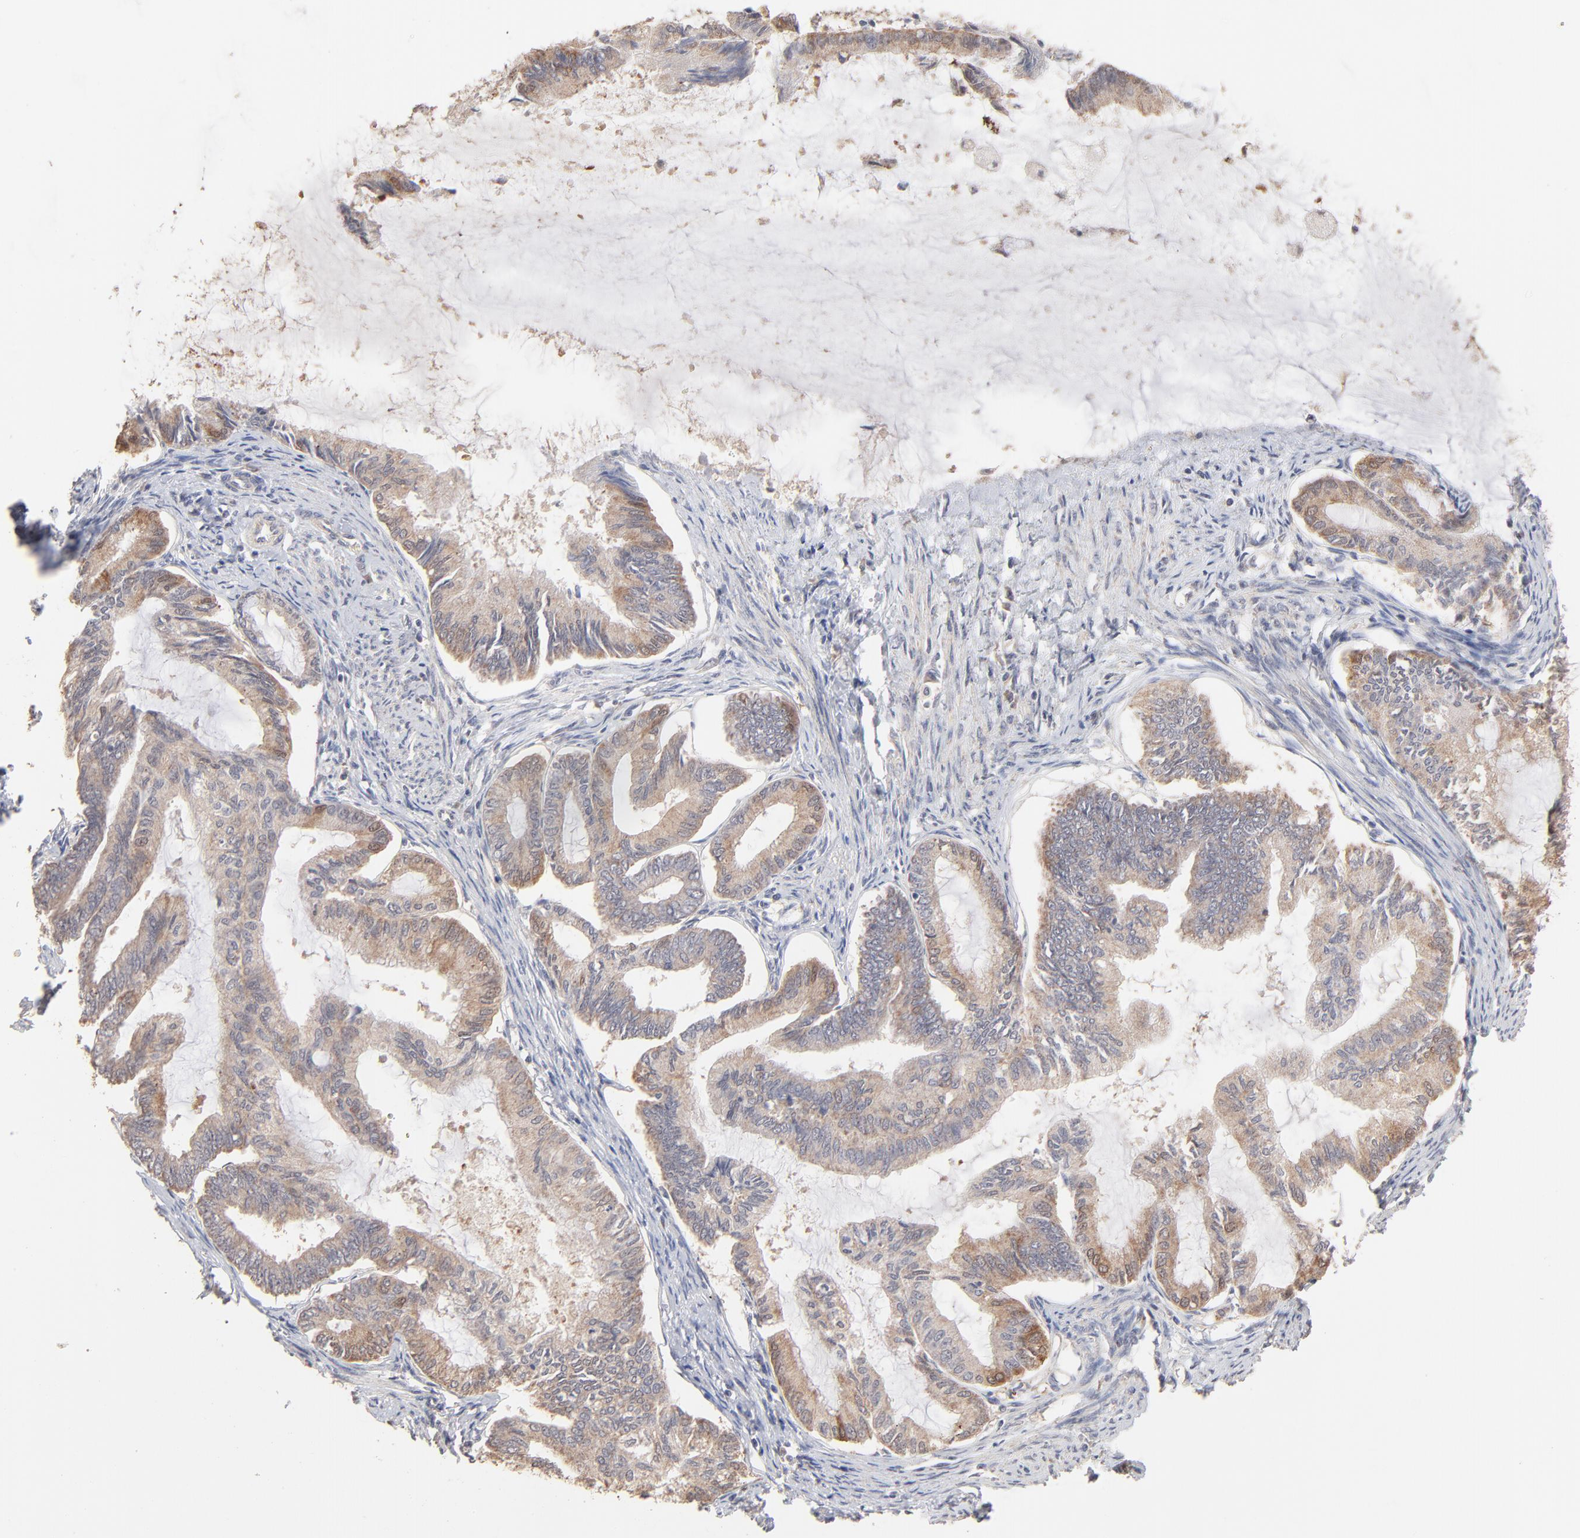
{"staining": {"intensity": "moderate", "quantity": "25%-75%", "location": "cytoplasmic/membranous"}, "tissue": "endometrial cancer", "cell_type": "Tumor cells", "image_type": "cancer", "snomed": [{"axis": "morphology", "description": "Adenocarcinoma, NOS"}, {"axis": "topography", "description": "Endometrium"}], "caption": "Endometrial cancer (adenocarcinoma) stained with a brown dye demonstrates moderate cytoplasmic/membranous positive staining in approximately 25%-75% of tumor cells.", "gene": "MSL2", "patient": {"sex": "female", "age": 86}}